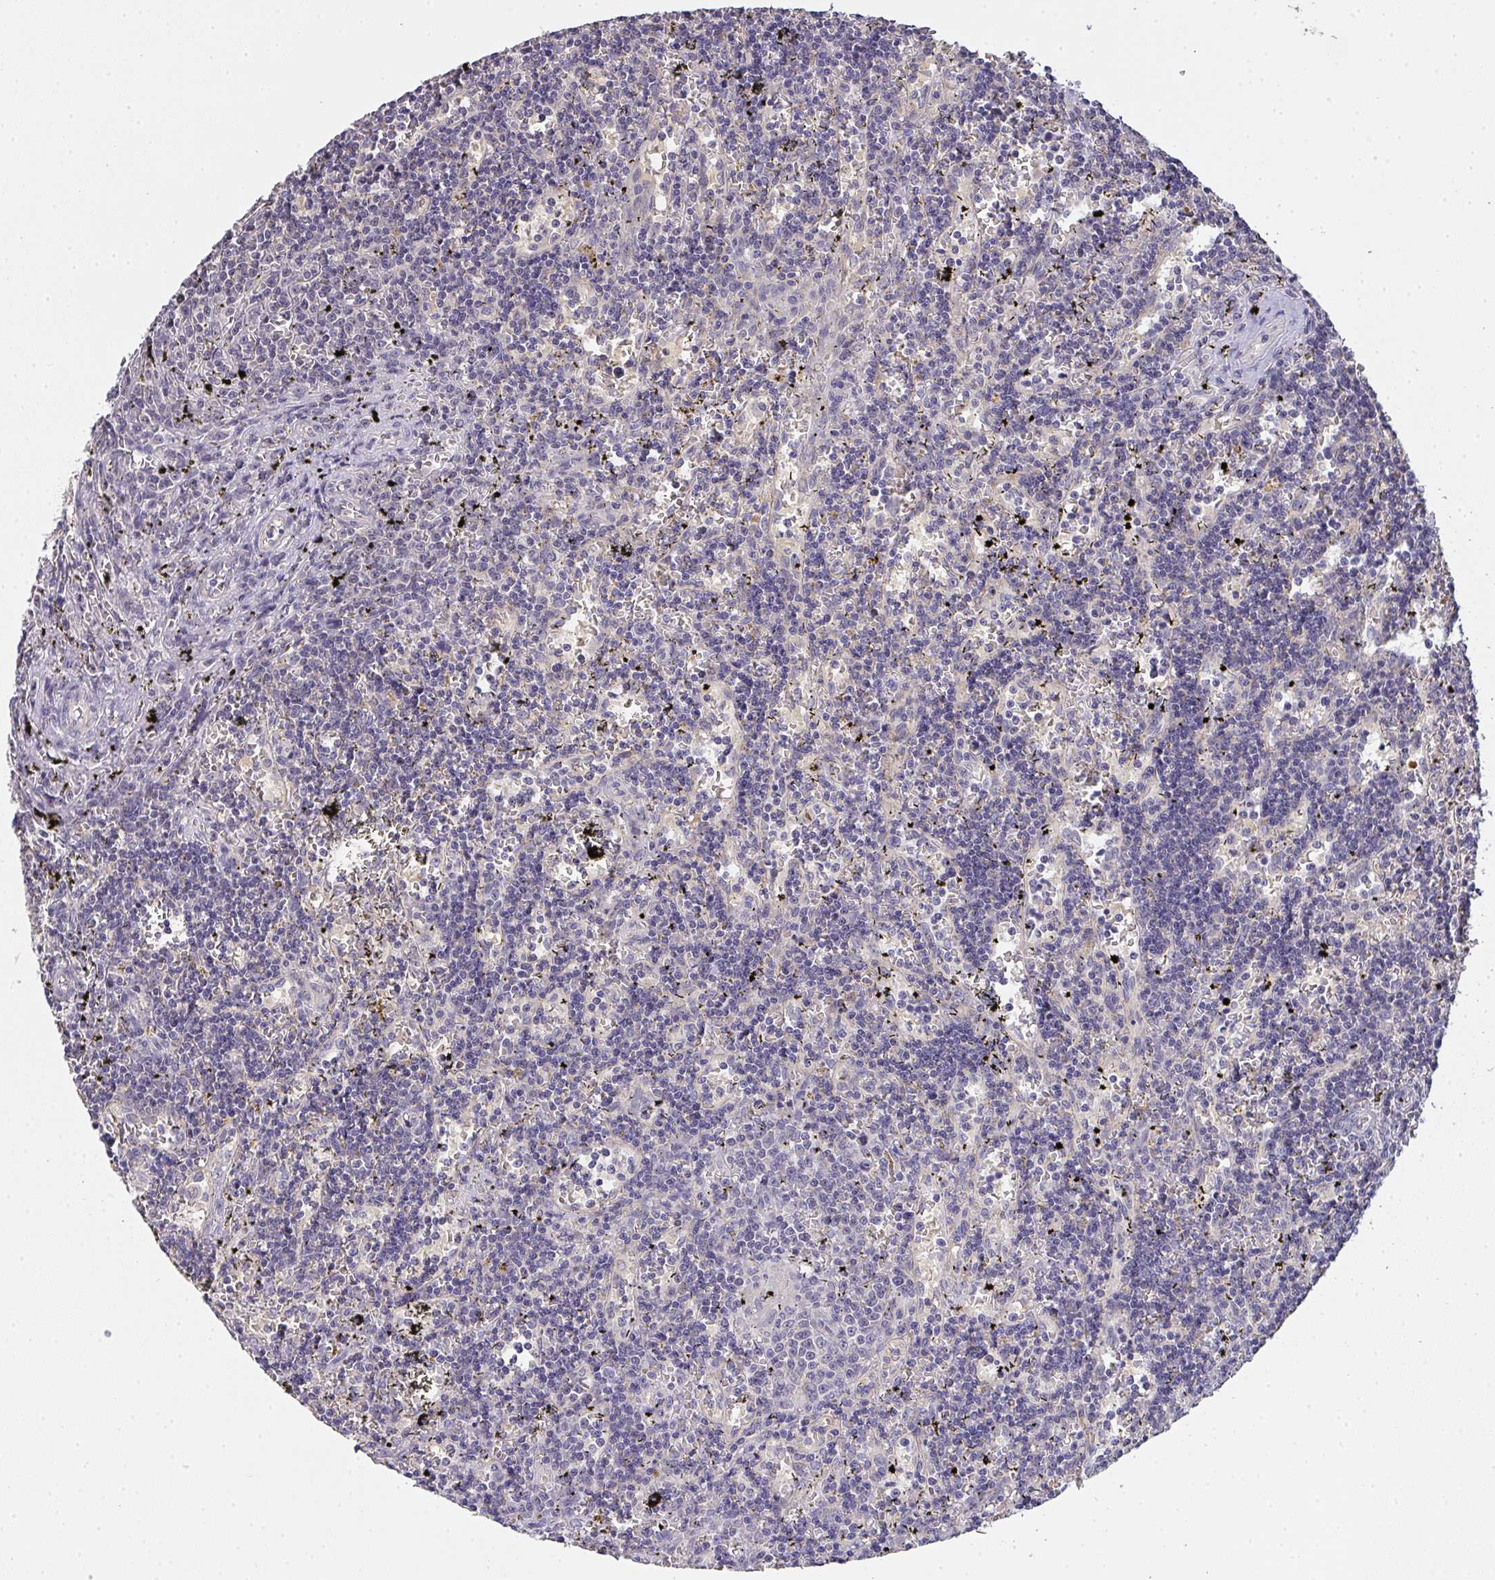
{"staining": {"intensity": "negative", "quantity": "none", "location": "none"}, "tissue": "lymphoma", "cell_type": "Tumor cells", "image_type": "cancer", "snomed": [{"axis": "morphology", "description": "Malignant lymphoma, non-Hodgkin's type, Low grade"}, {"axis": "topography", "description": "Spleen"}], "caption": "This is an immunohistochemistry (IHC) micrograph of human low-grade malignant lymphoma, non-Hodgkin's type. There is no positivity in tumor cells.", "gene": "TMEM219", "patient": {"sex": "male", "age": 60}}